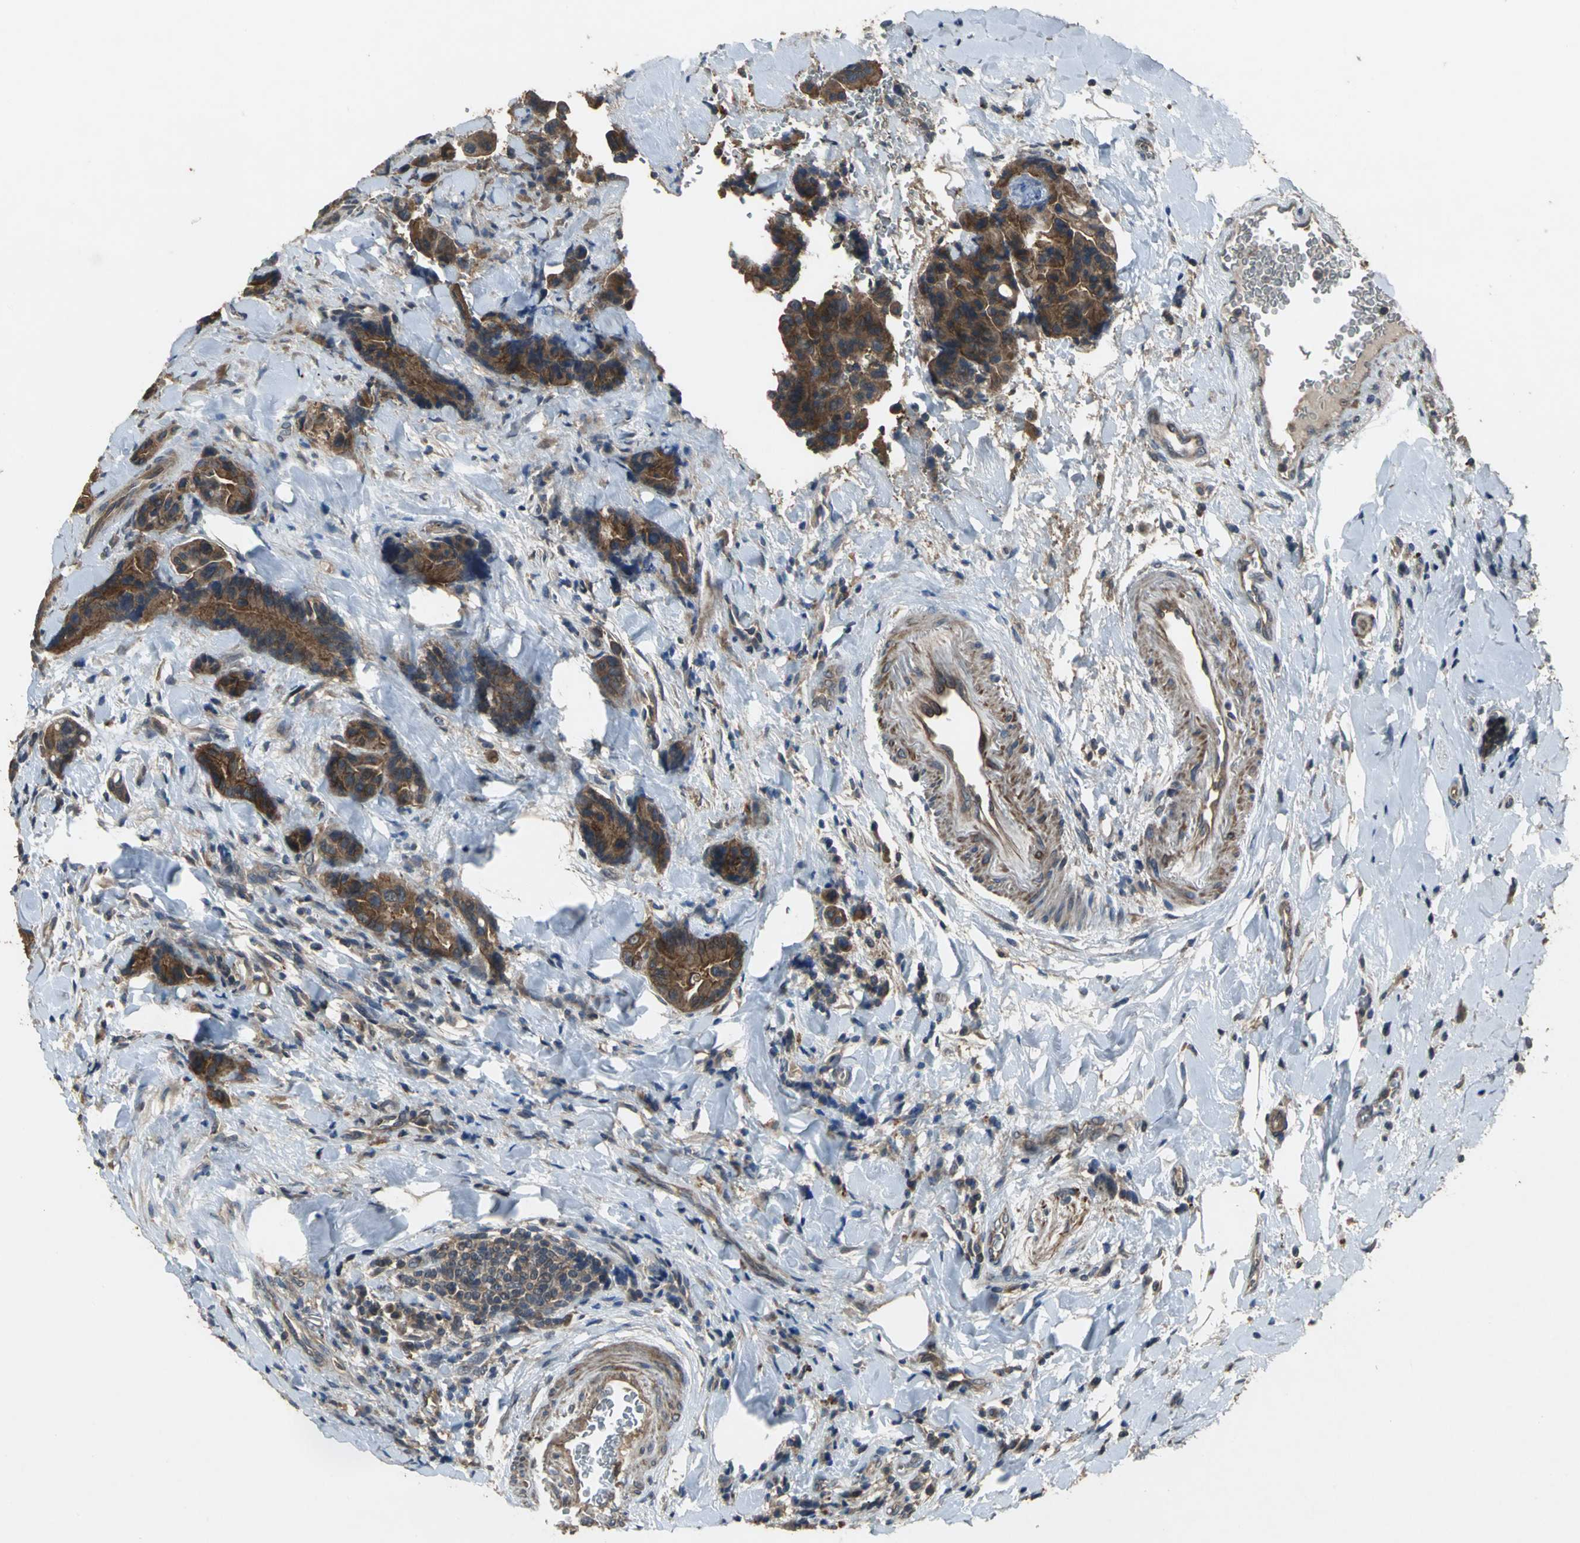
{"staining": {"intensity": "strong", "quantity": ">75%", "location": "cytoplasmic/membranous"}, "tissue": "colorectal cancer", "cell_type": "Tumor cells", "image_type": "cancer", "snomed": [{"axis": "morphology", "description": "Normal tissue, NOS"}, {"axis": "morphology", "description": "Adenocarcinoma, NOS"}, {"axis": "topography", "description": "Colon"}], "caption": "This photomicrograph exhibits immunohistochemistry staining of human adenocarcinoma (colorectal), with high strong cytoplasmic/membranous positivity in about >75% of tumor cells.", "gene": "MET", "patient": {"sex": "male", "age": 82}}